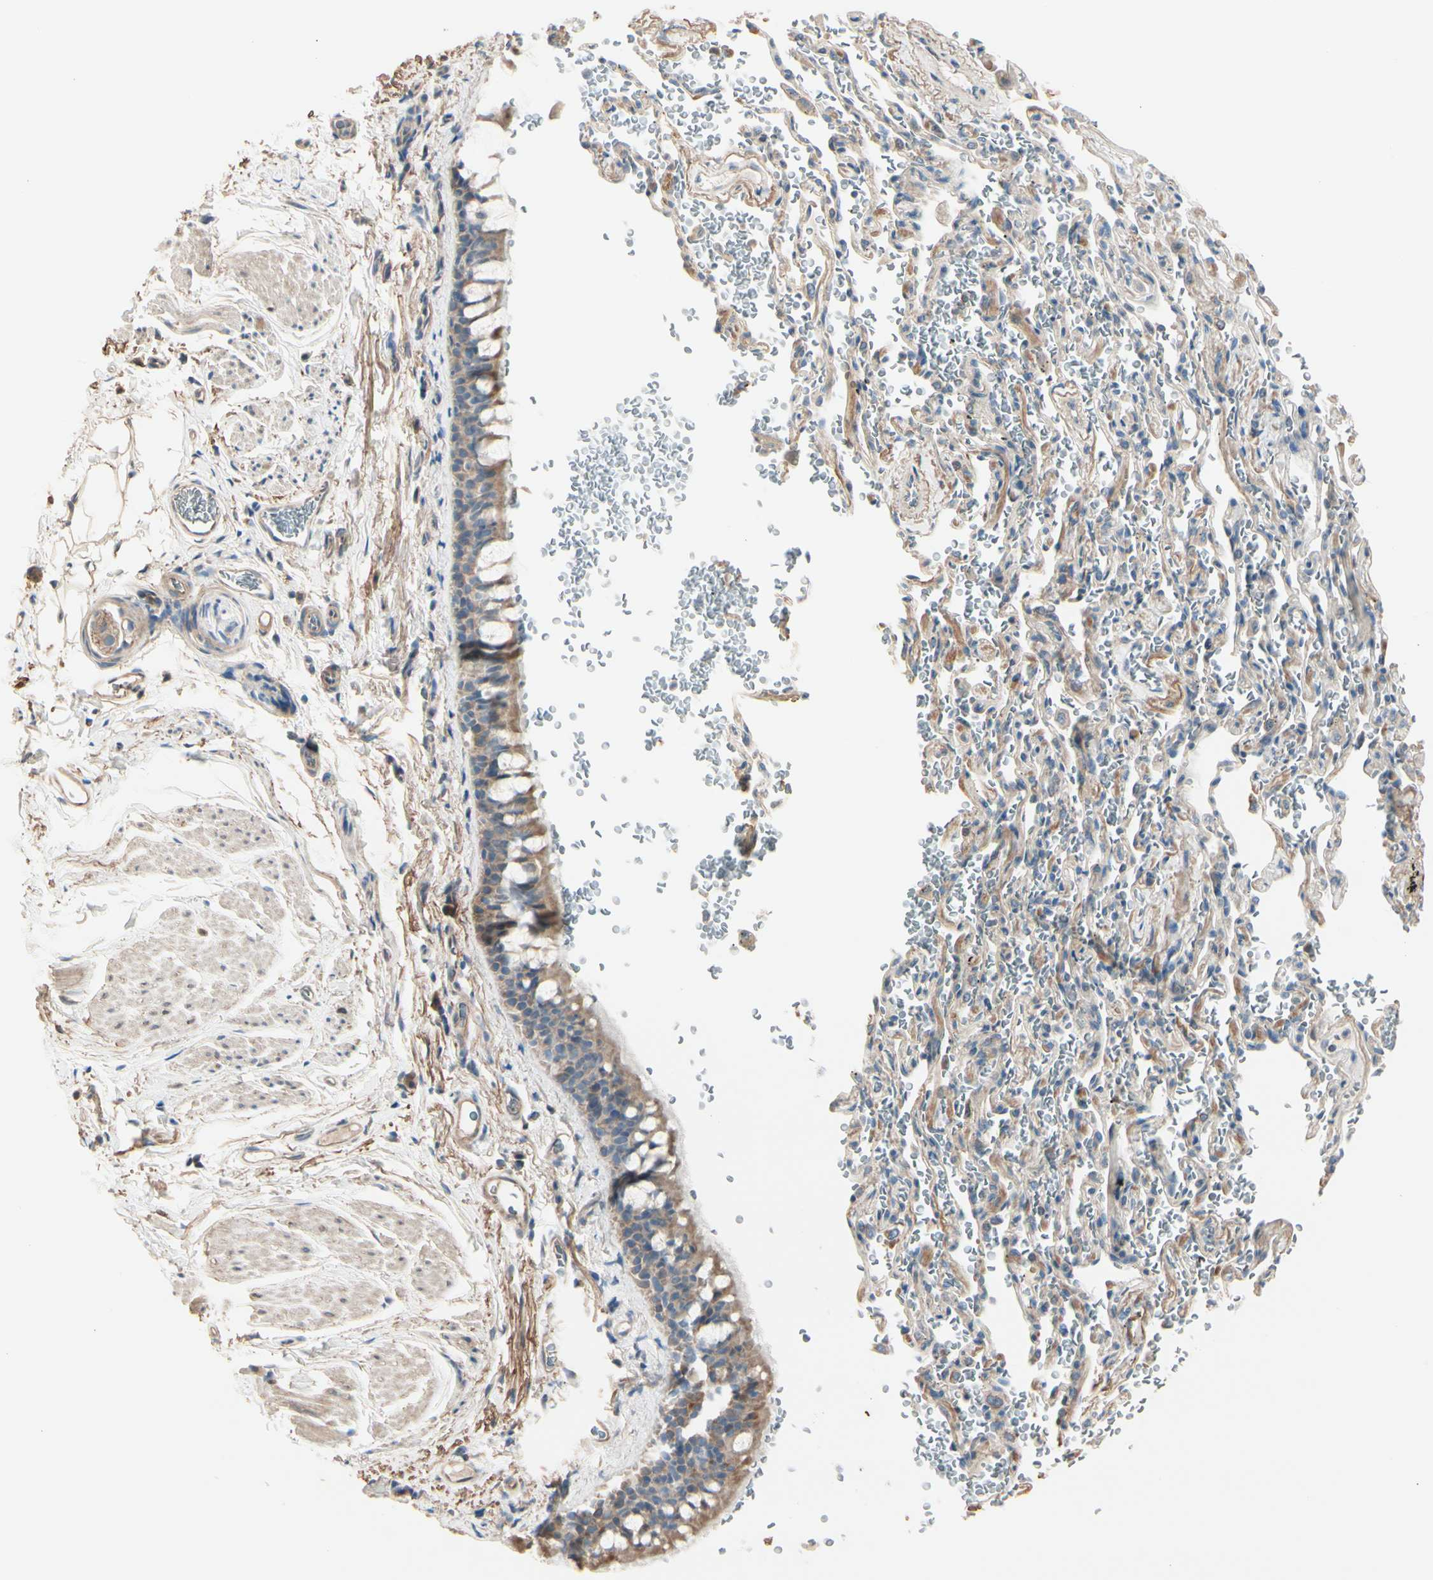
{"staining": {"intensity": "moderate", "quantity": ">75%", "location": "cytoplasmic/membranous"}, "tissue": "bronchus", "cell_type": "Respiratory epithelial cells", "image_type": "normal", "snomed": [{"axis": "morphology", "description": "Normal tissue, NOS"}, {"axis": "morphology", "description": "Malignant melanoma, Metastatic site"}, {"axis": "topography", "description": "Bronchus"}, {"axis": "topography", "description": "Lung"}], "caption": "Immunohistochemistry (DAB) staining of benign human bronchus demonstrates moderate cytoplasmic/membranous protein positivity in approximately >75% of respiratory epithelial cells.", "gene": "EPHA3", "patient": {"sex": "male", "age": 64}}